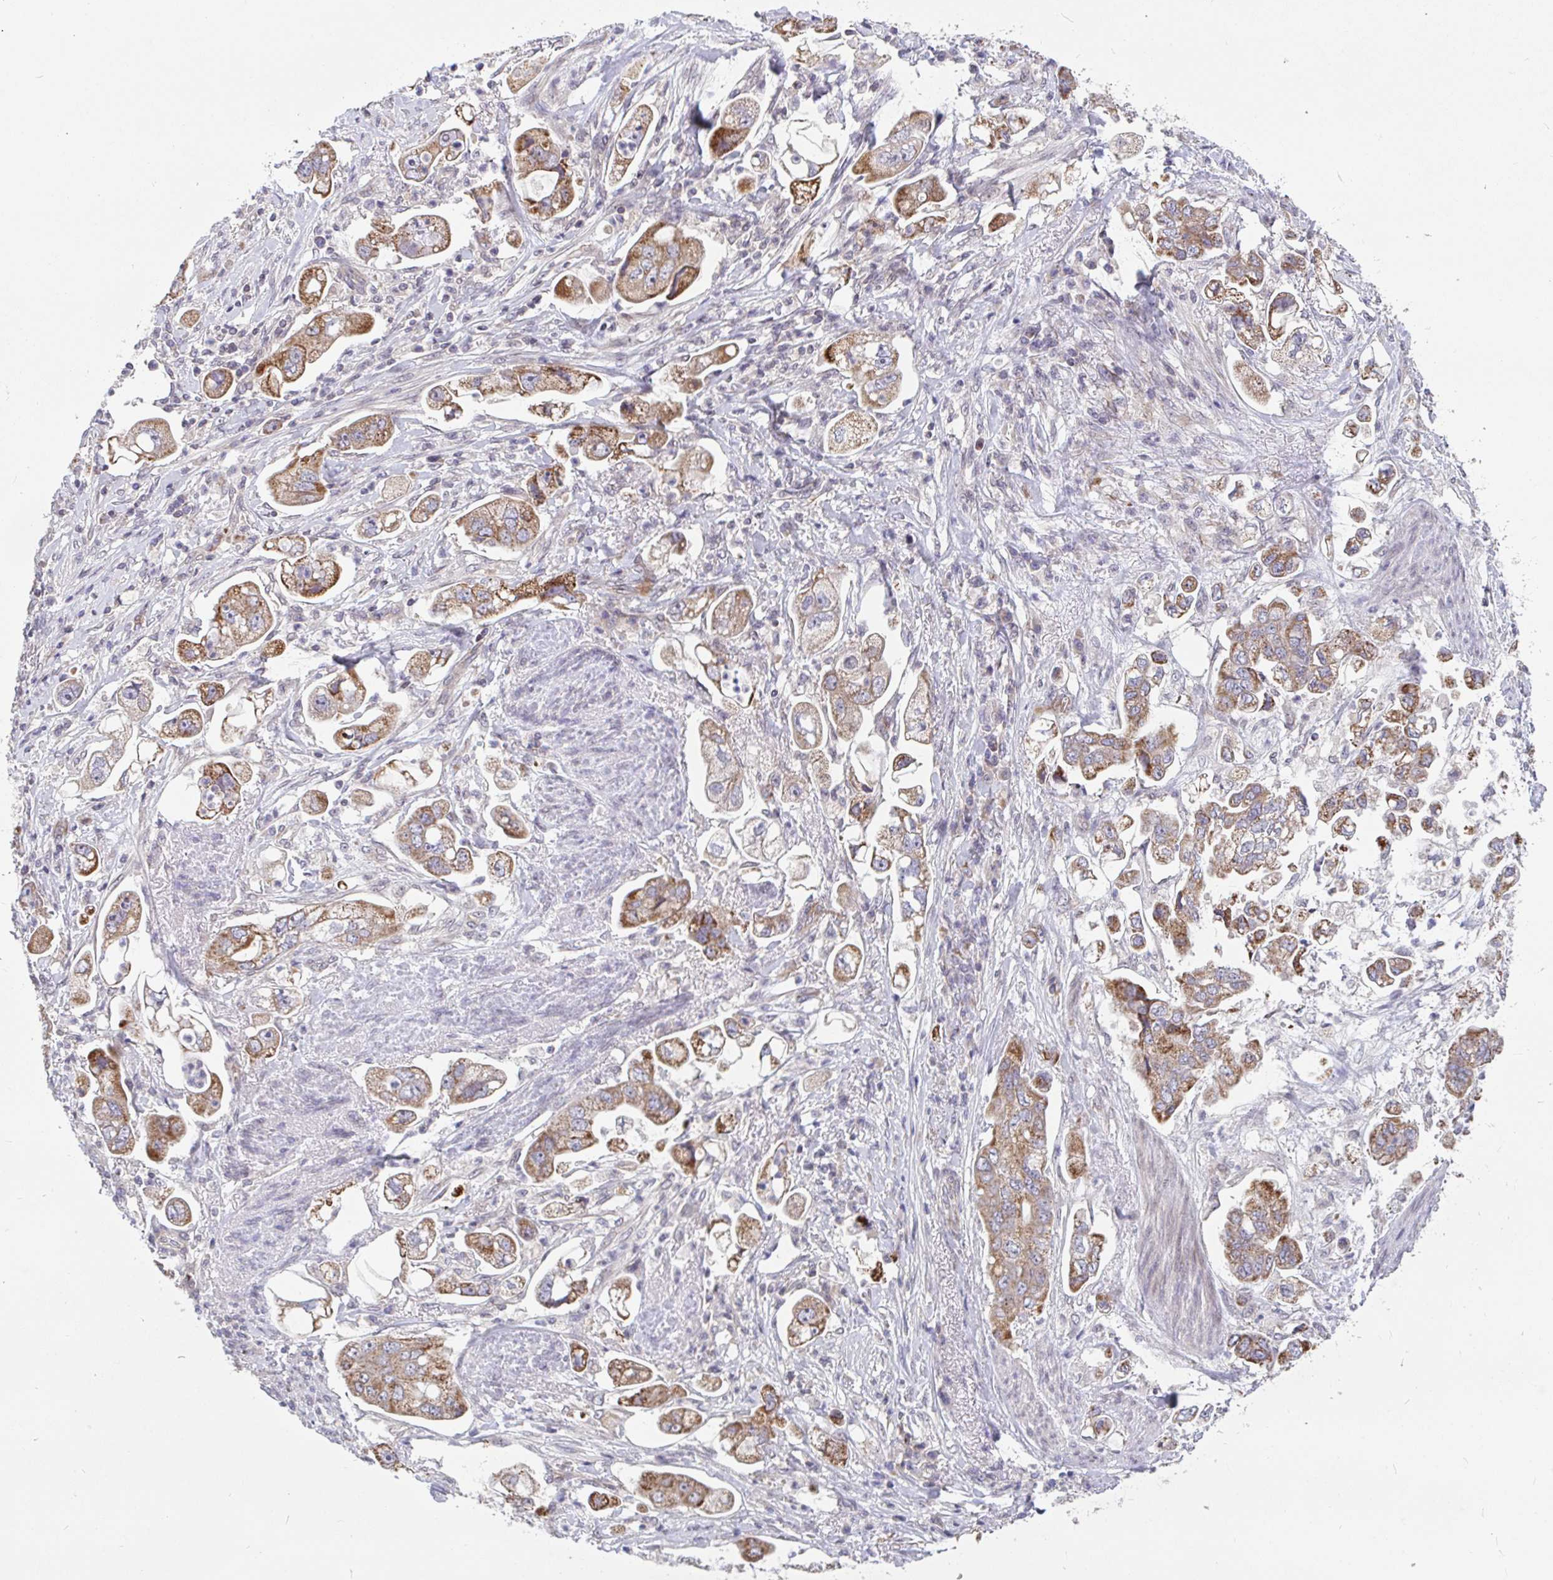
{"staining": {"intensity": "moderate", "quantity": ">75%", "location": "cytoplasmic/membranous"}, "tissue": "stomach cancer", "cell_type": "Tumor cells", "image_type": "cancer", "snomed": [{"axis": "morphology", "description": "Adenocarcinoma, NOS"}, {"axis": "topography", "description": "Stomach"}], "caption": "A micrograph showing moderate cytoplasmic/membranous staining in approximately >75% of tumor cells in stomach cancer (adenocarcinoma), as visualized by brown immunohistochemical staining.", "gene": "EIF1AD", "patient": {"sex": "male", "age": 62}}